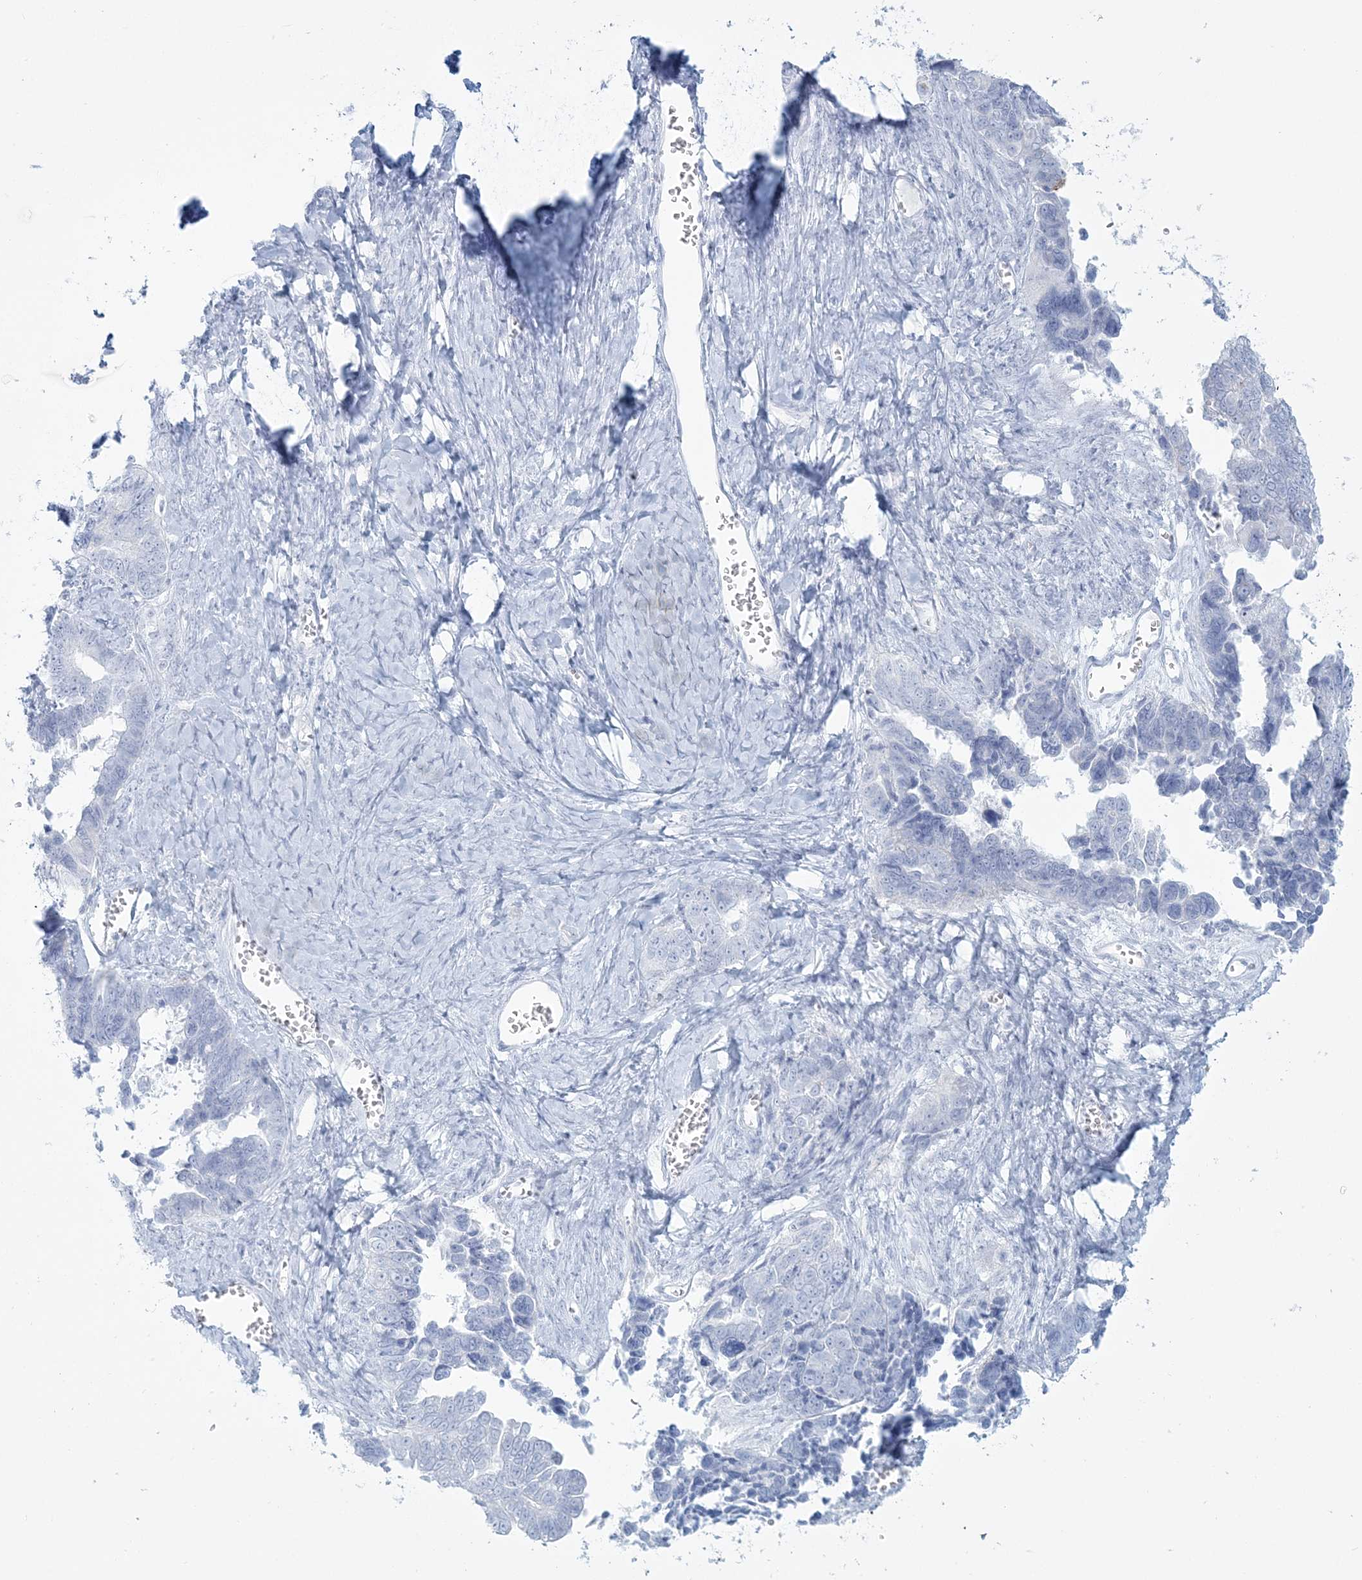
{"staining": {"intensity": "negative", "quantity": "none", "location": "none"}, "tissue": "ovarian cancer", "cell_type": "Tumor cells", "image_type": "cancer", "snomed": [{"axis": "morphology", "description": "Cystadenocarcinoma, serous, NOS"}, {"axis": "topography", "description": "Ovary"}], "caption": "Photomicrograph shows no significant protein positivity in tumor cells of ovarian serous cystadenocarcinoma.", "gene": "ADGB", "patient": {"sex": "female", "age": 79}}